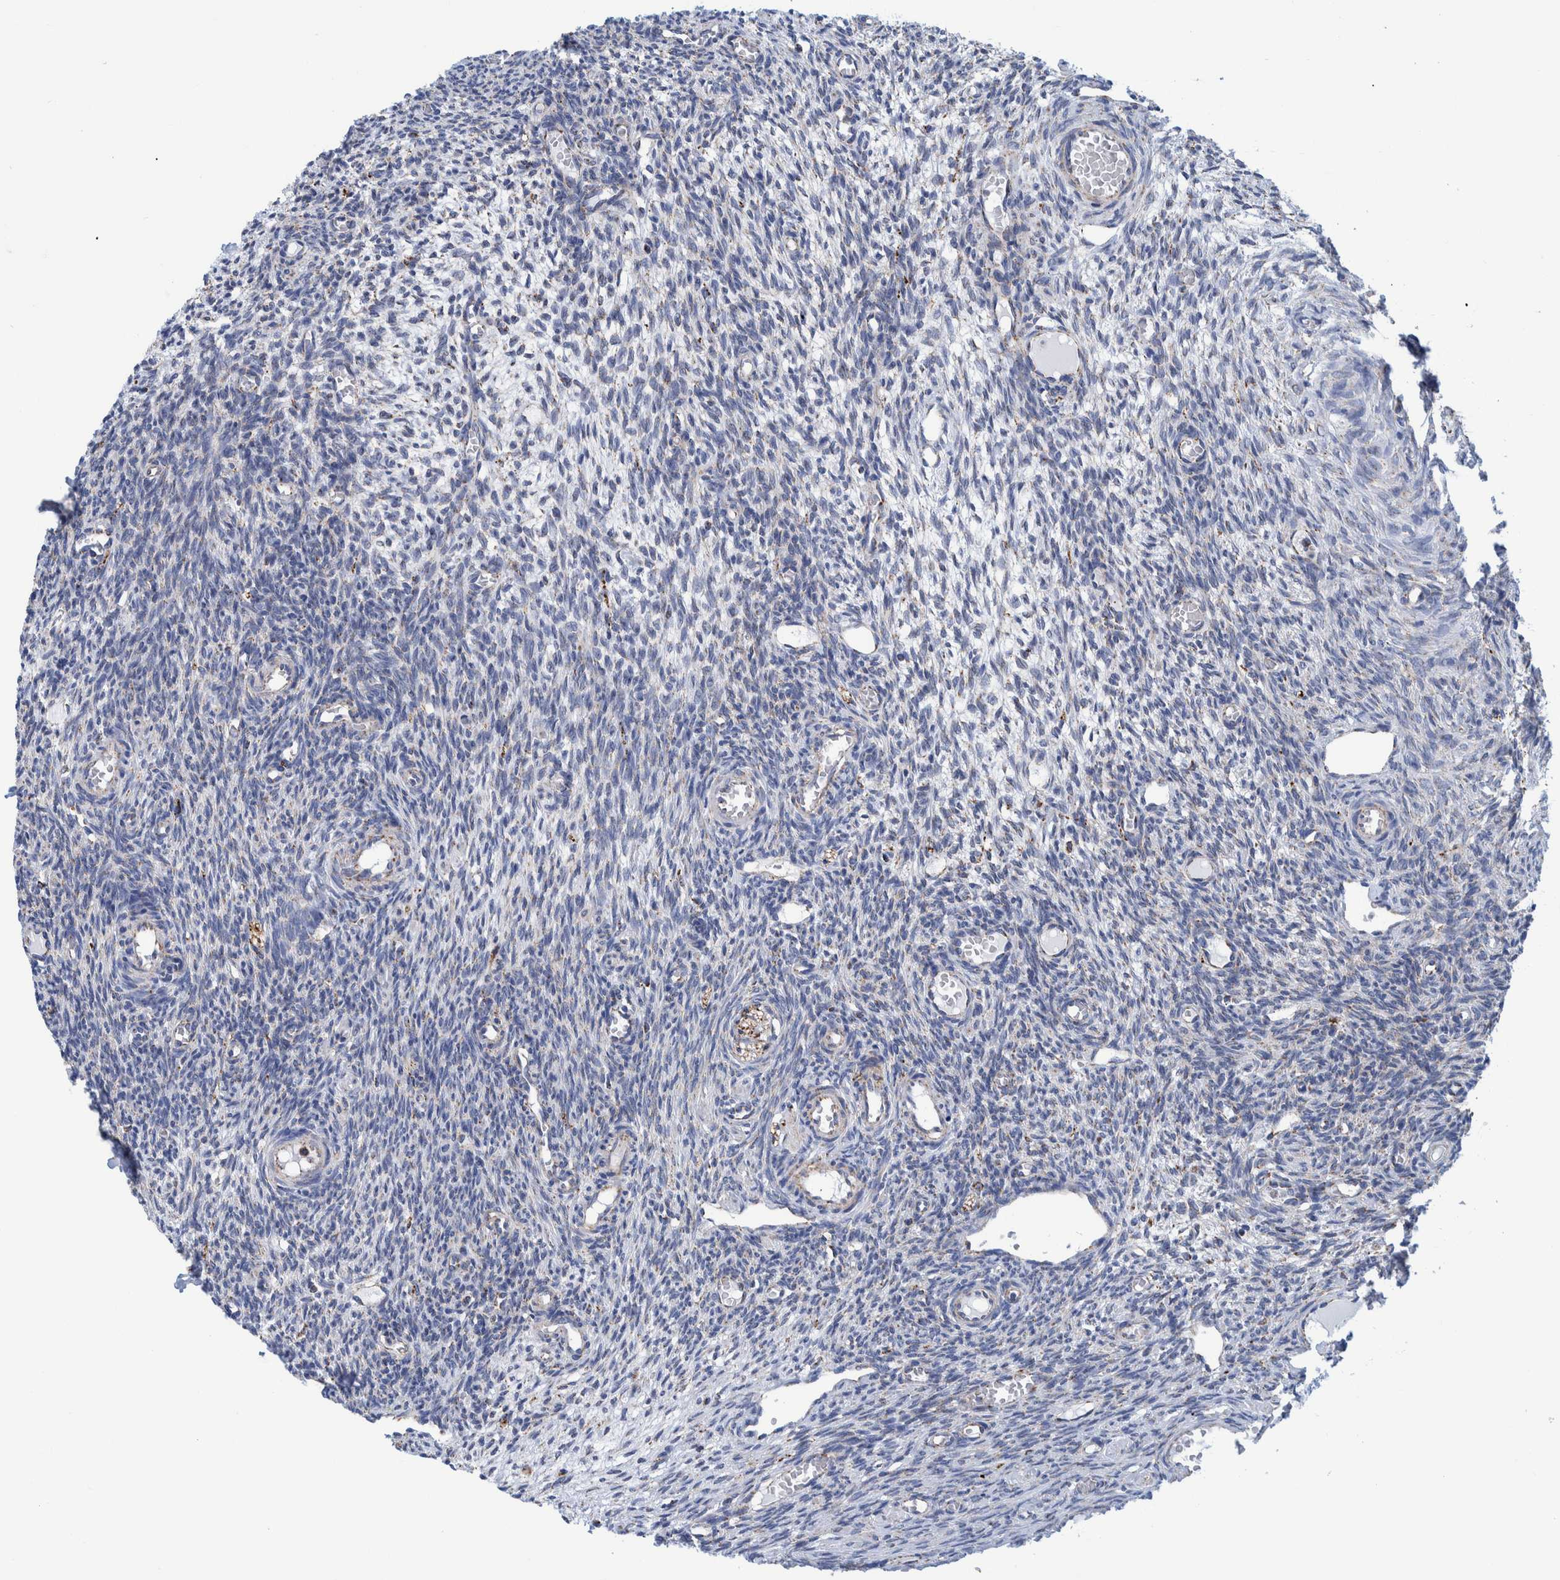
{"staining": {"intensity": "negative", "quantity": "none", "location": "none"}, "tissue": "ovary", "cell_type": "Ovarian stroma cells", "image_type": "normal", "snomed": [{"axis": "morphology", "description": "Normal tissue, NOS"}, {"axis": "topography", "description": "Ovary"}], "caption": "IHC micrograph of normal ovary: human ovary stained with DAB reveals no significant protein staining in ovarian stroma cells.", "gene": "BZW2", "patient": {"sex": "female", "age": 27}}